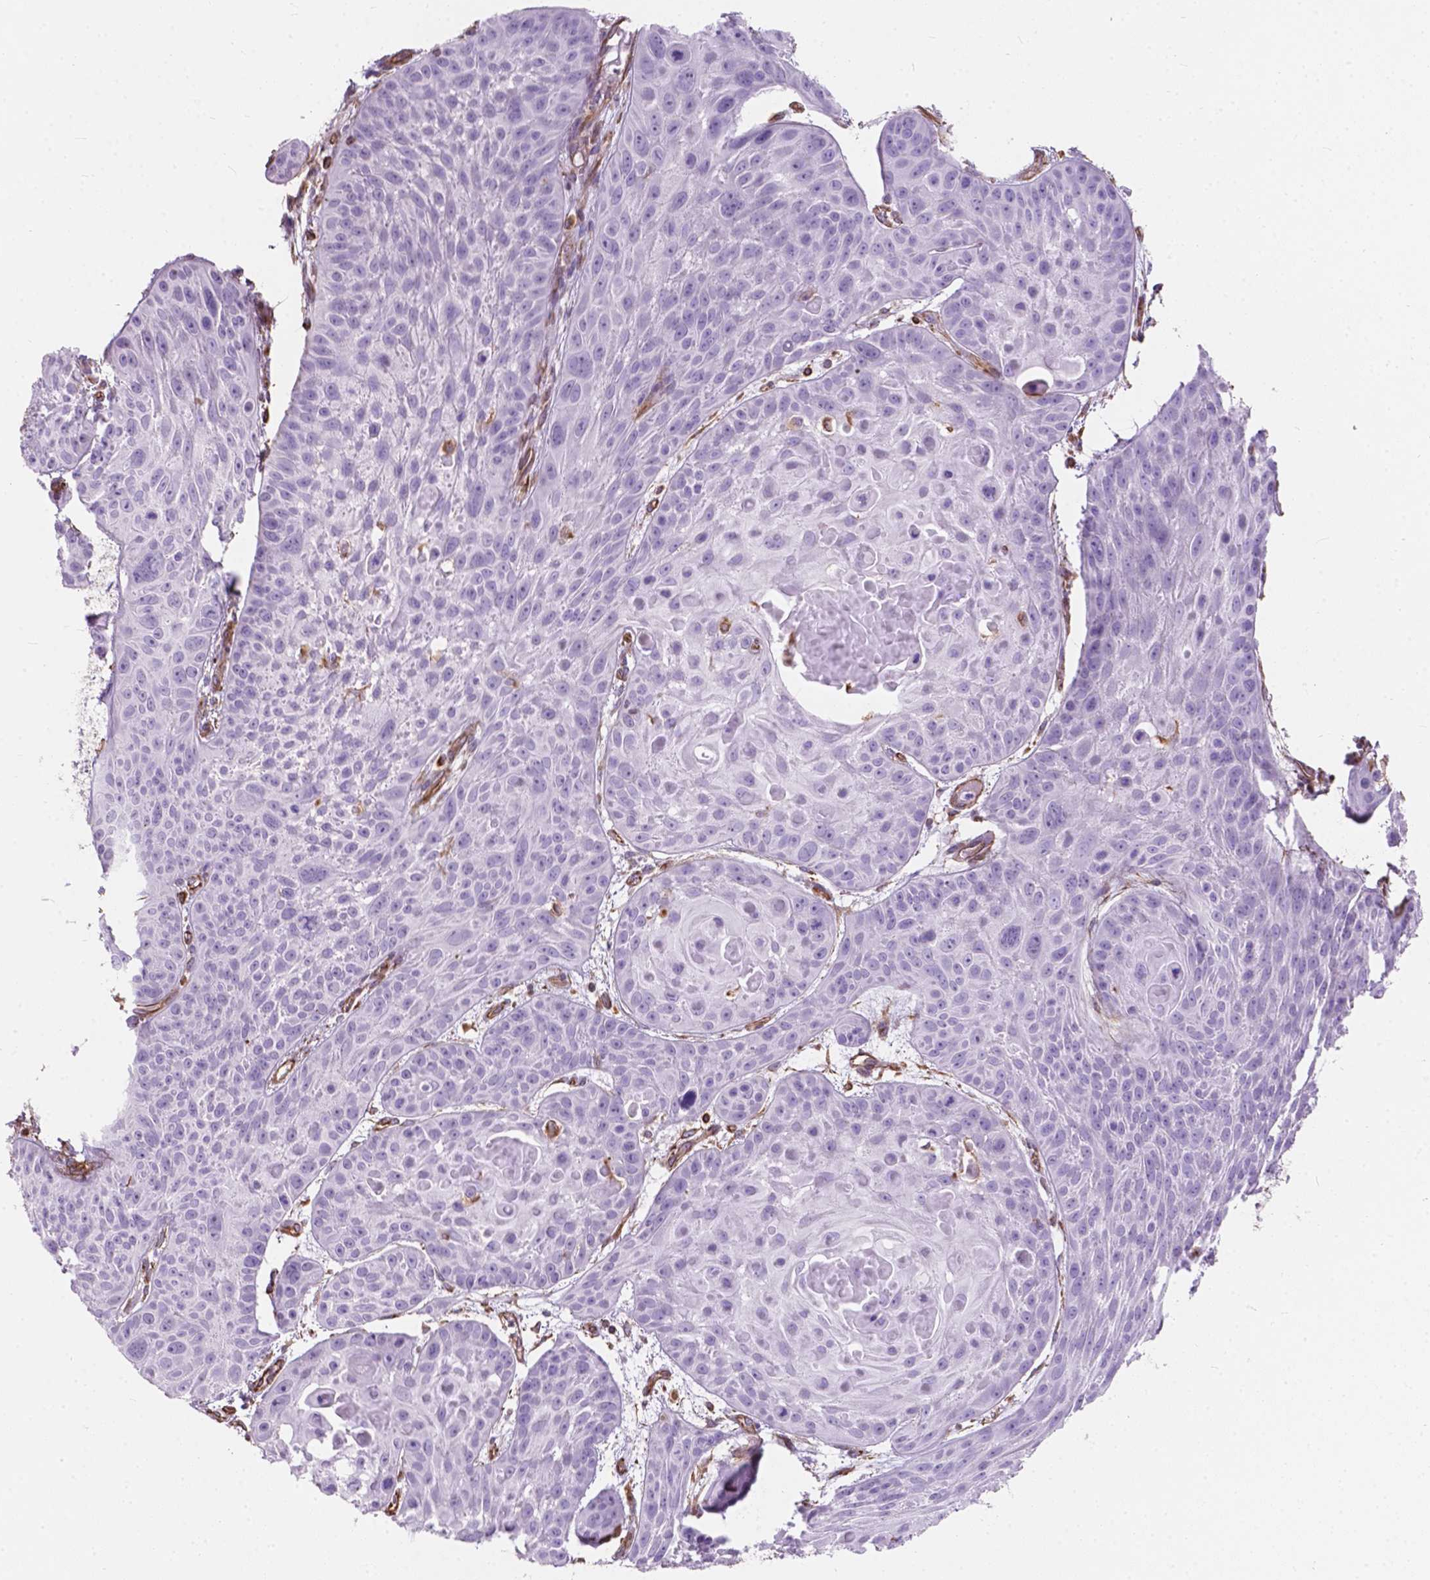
{"staining": {"intensity": "negative", "quantity": "none", "location": "none"}, "tissue": "skin cancer", "cell_type": "Tumor cells", "image_type": "cancer", "snomed": [{"axis": "morphology", "description": "Squamous cell carcinoma, NOS"}, {"axis": "topography", "description": "Skin"}, {"axis": "topography", "description": "Anal"}], "caption": "The IHC image has no significant positivity in tumor cells of skin cancer (squamous cell carcinoma) tissue.", "gene": "AMOT", "patient": {"sex": "female", "age": 75}}